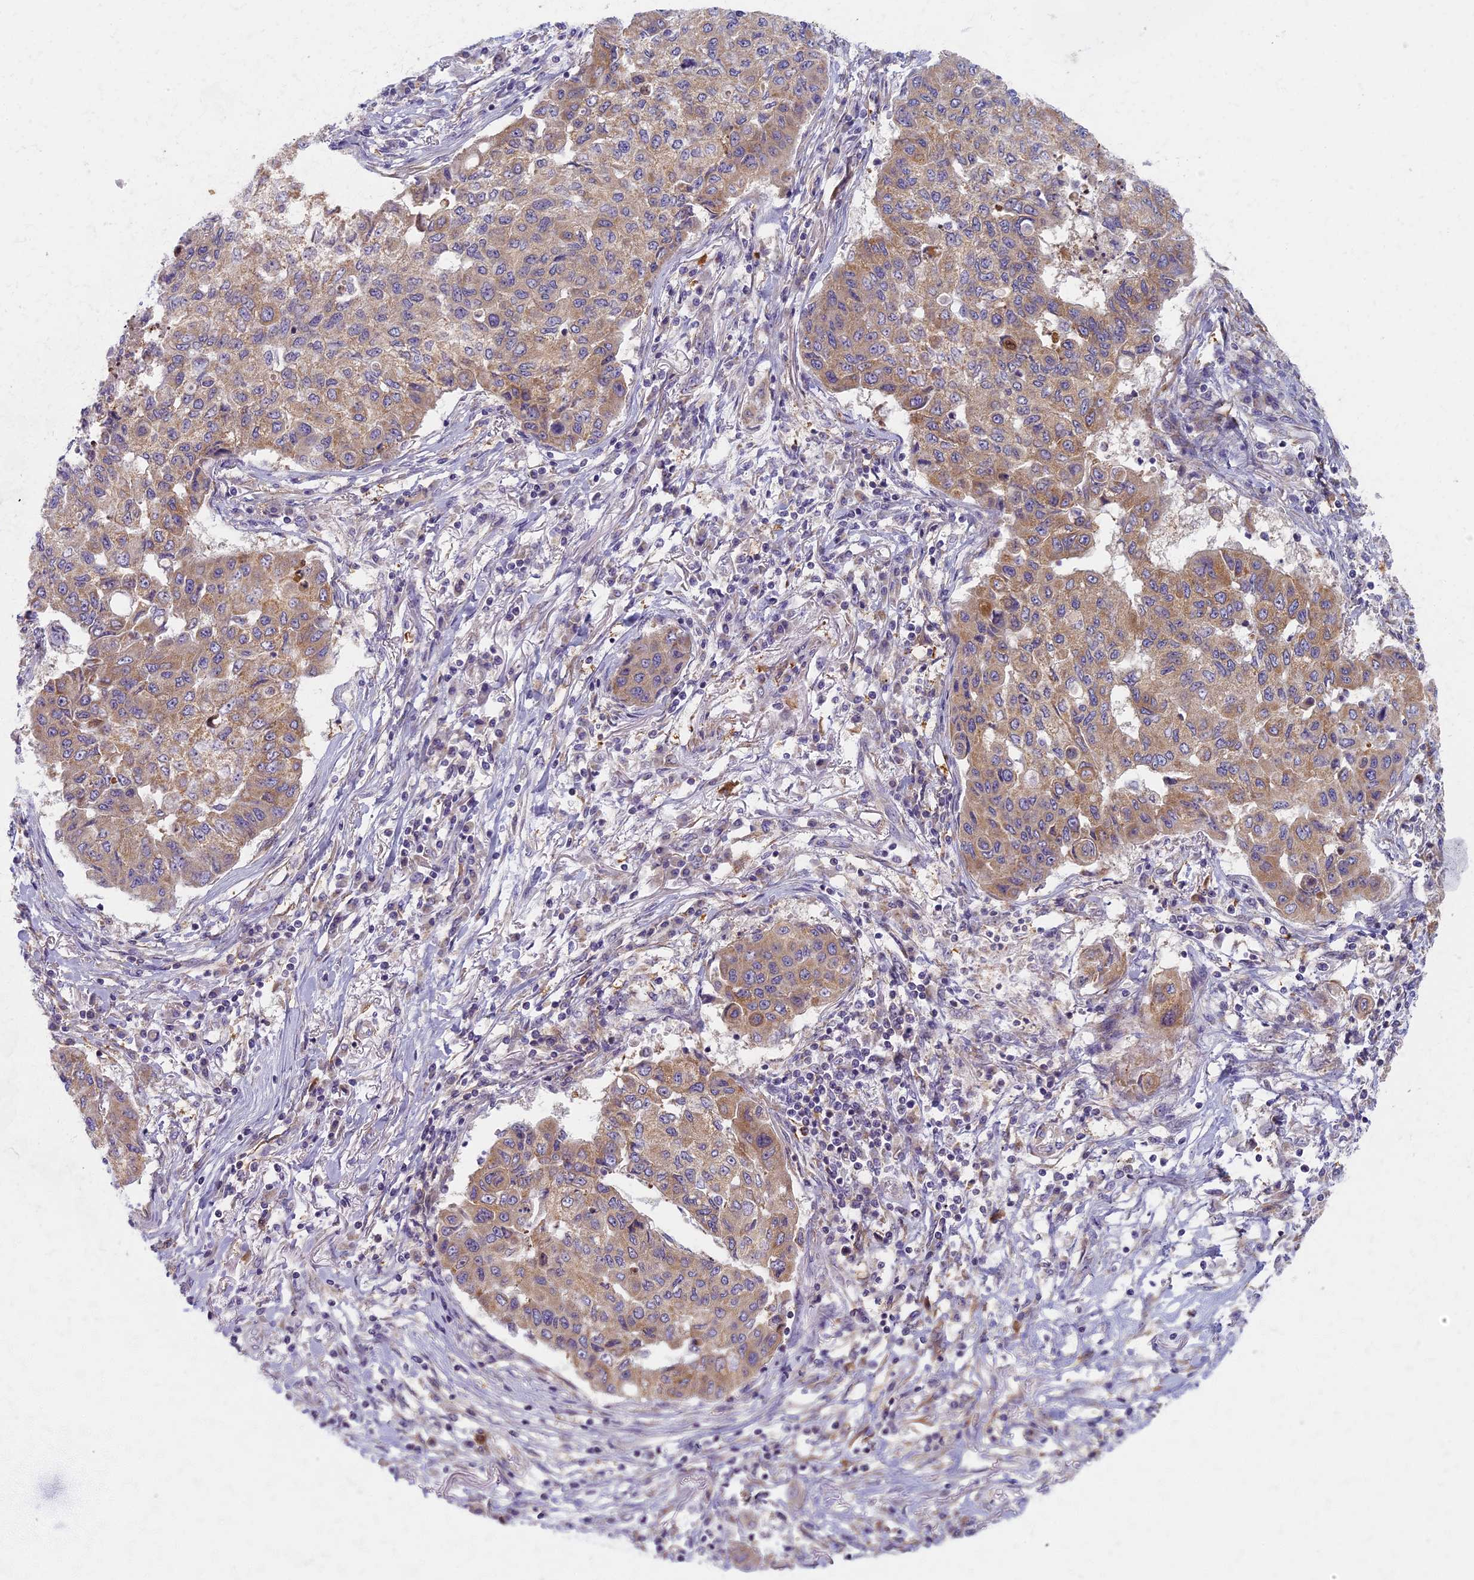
{"staining": {"intensity": "moderate", "quantity": ">75%", "location": "cytoplasmic/membranous"}, "tissue": "lung cancer", "cell_type": "Tumor cells", "image_type": "cancer", "snomed": [{"axis": "morphology", "description": "Squamous cell carcinoma, NOS"}, {"axis": "topography", "description": "Lung"}], "caption": "A high-resolution histopathology image shows immunohistochemistry (IHC) staining of lung cancer (squamous cell carcinoma), which exhibits moderate cytoplasmic/membranous expression in about >75% of tumor cells.", "gene": "MRPS25", "patient": {"sex": "male", "age": 74}}